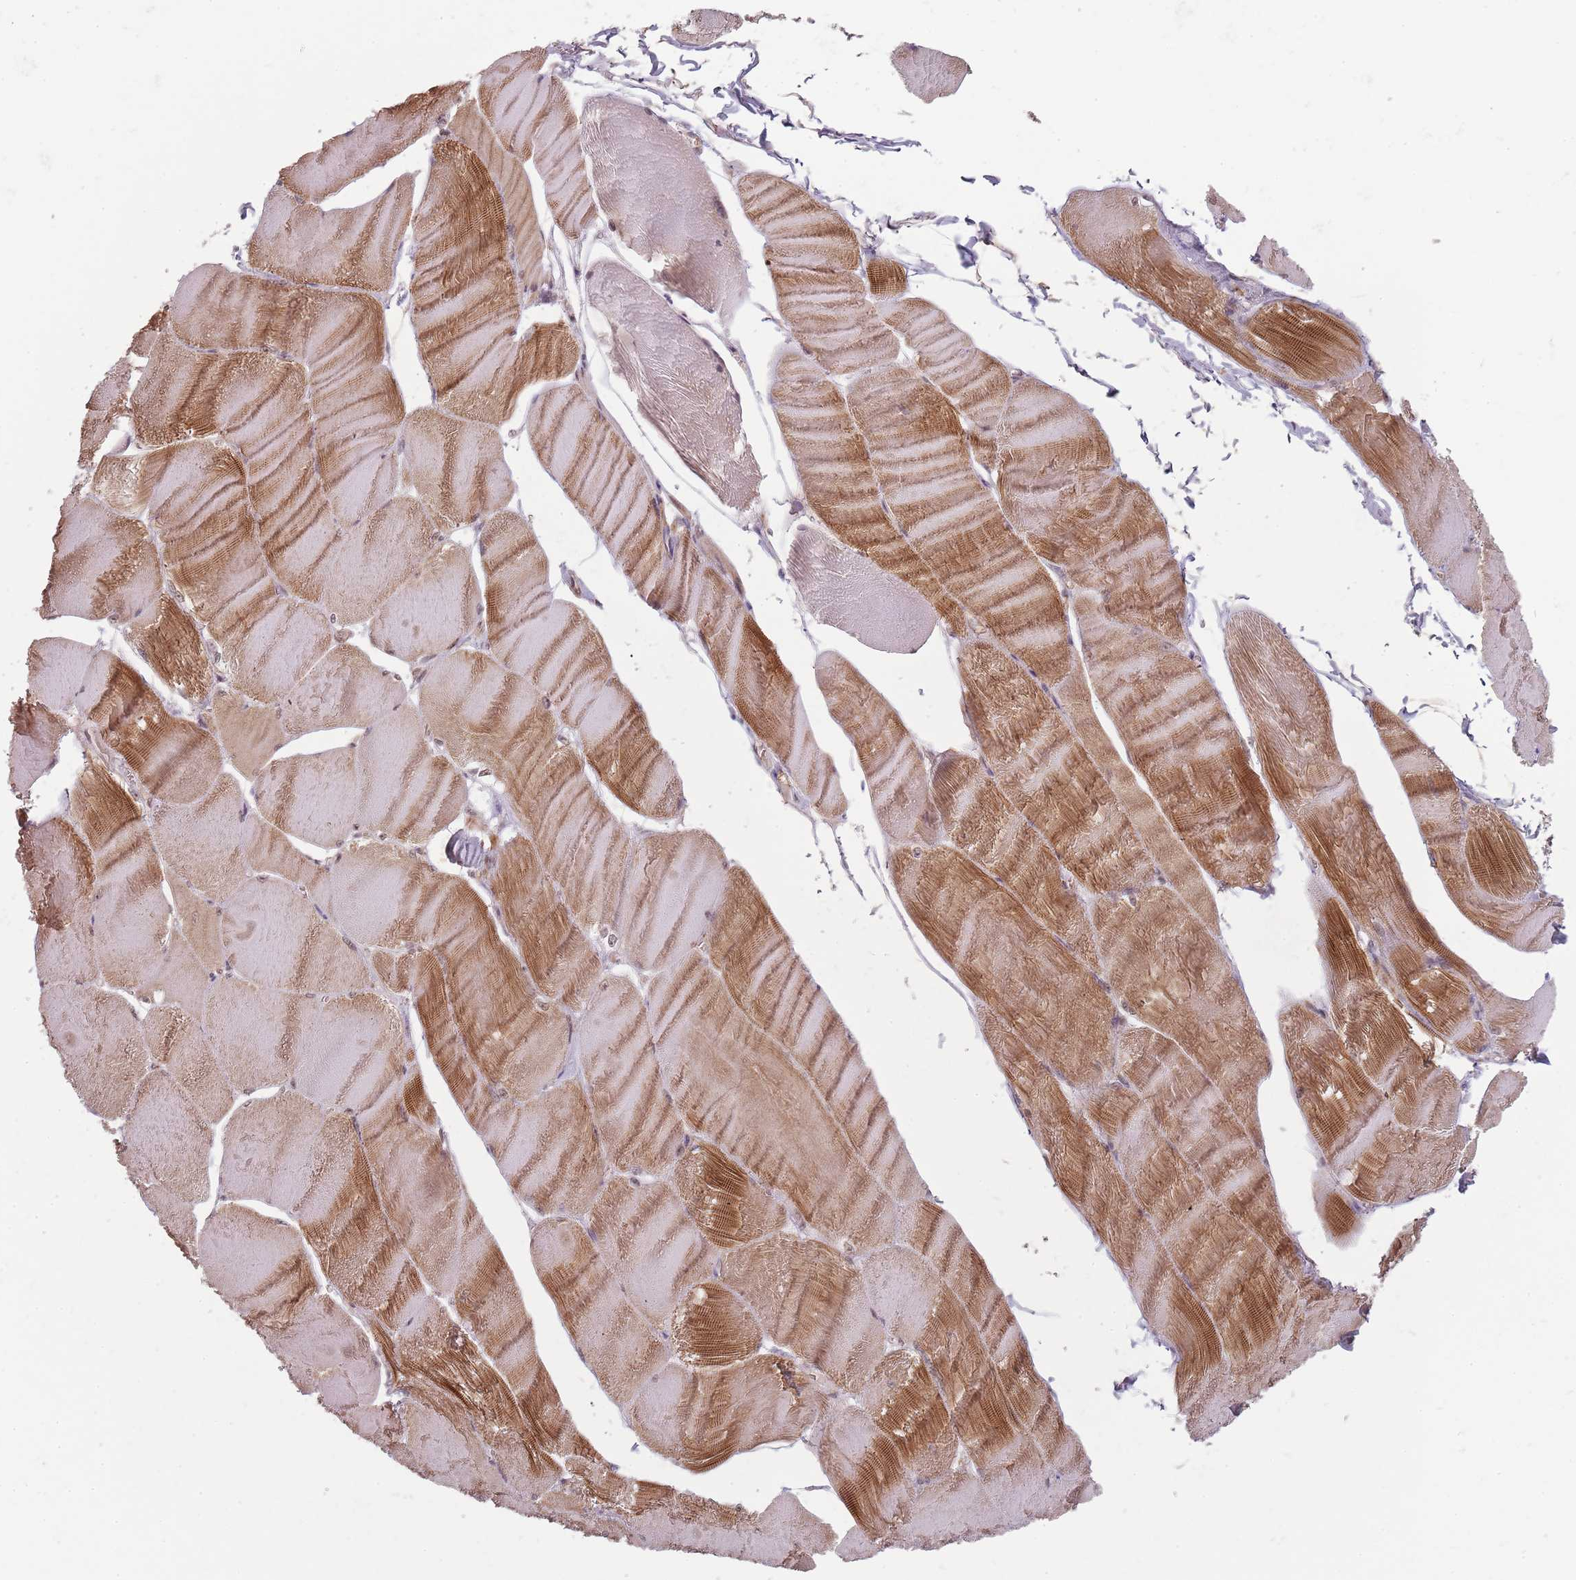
{"staining": {"intensity": "strong", "quantity": "25%-75%", "location": "cytoplasmic/membranous"}, "tissue": "skeletal muscle", "cell_type": "Myocytes", "image_type": "normal", "snomed": [{"axis": "morphology", "description": "Normal tissue, NOS"}, {"axis": "morphology", "description": "Basal cell carcinoma"}, {"axis": "topography", "description": "Skeletal muscle"}], "caption": "The image exhibits a brown stain indicating the presence of a protein in the cytoplasmic/membranous of myocytes in skeletal muscle.", "gene": "PPP1R14C", "patient": {"sex": "female", "age": 64}}